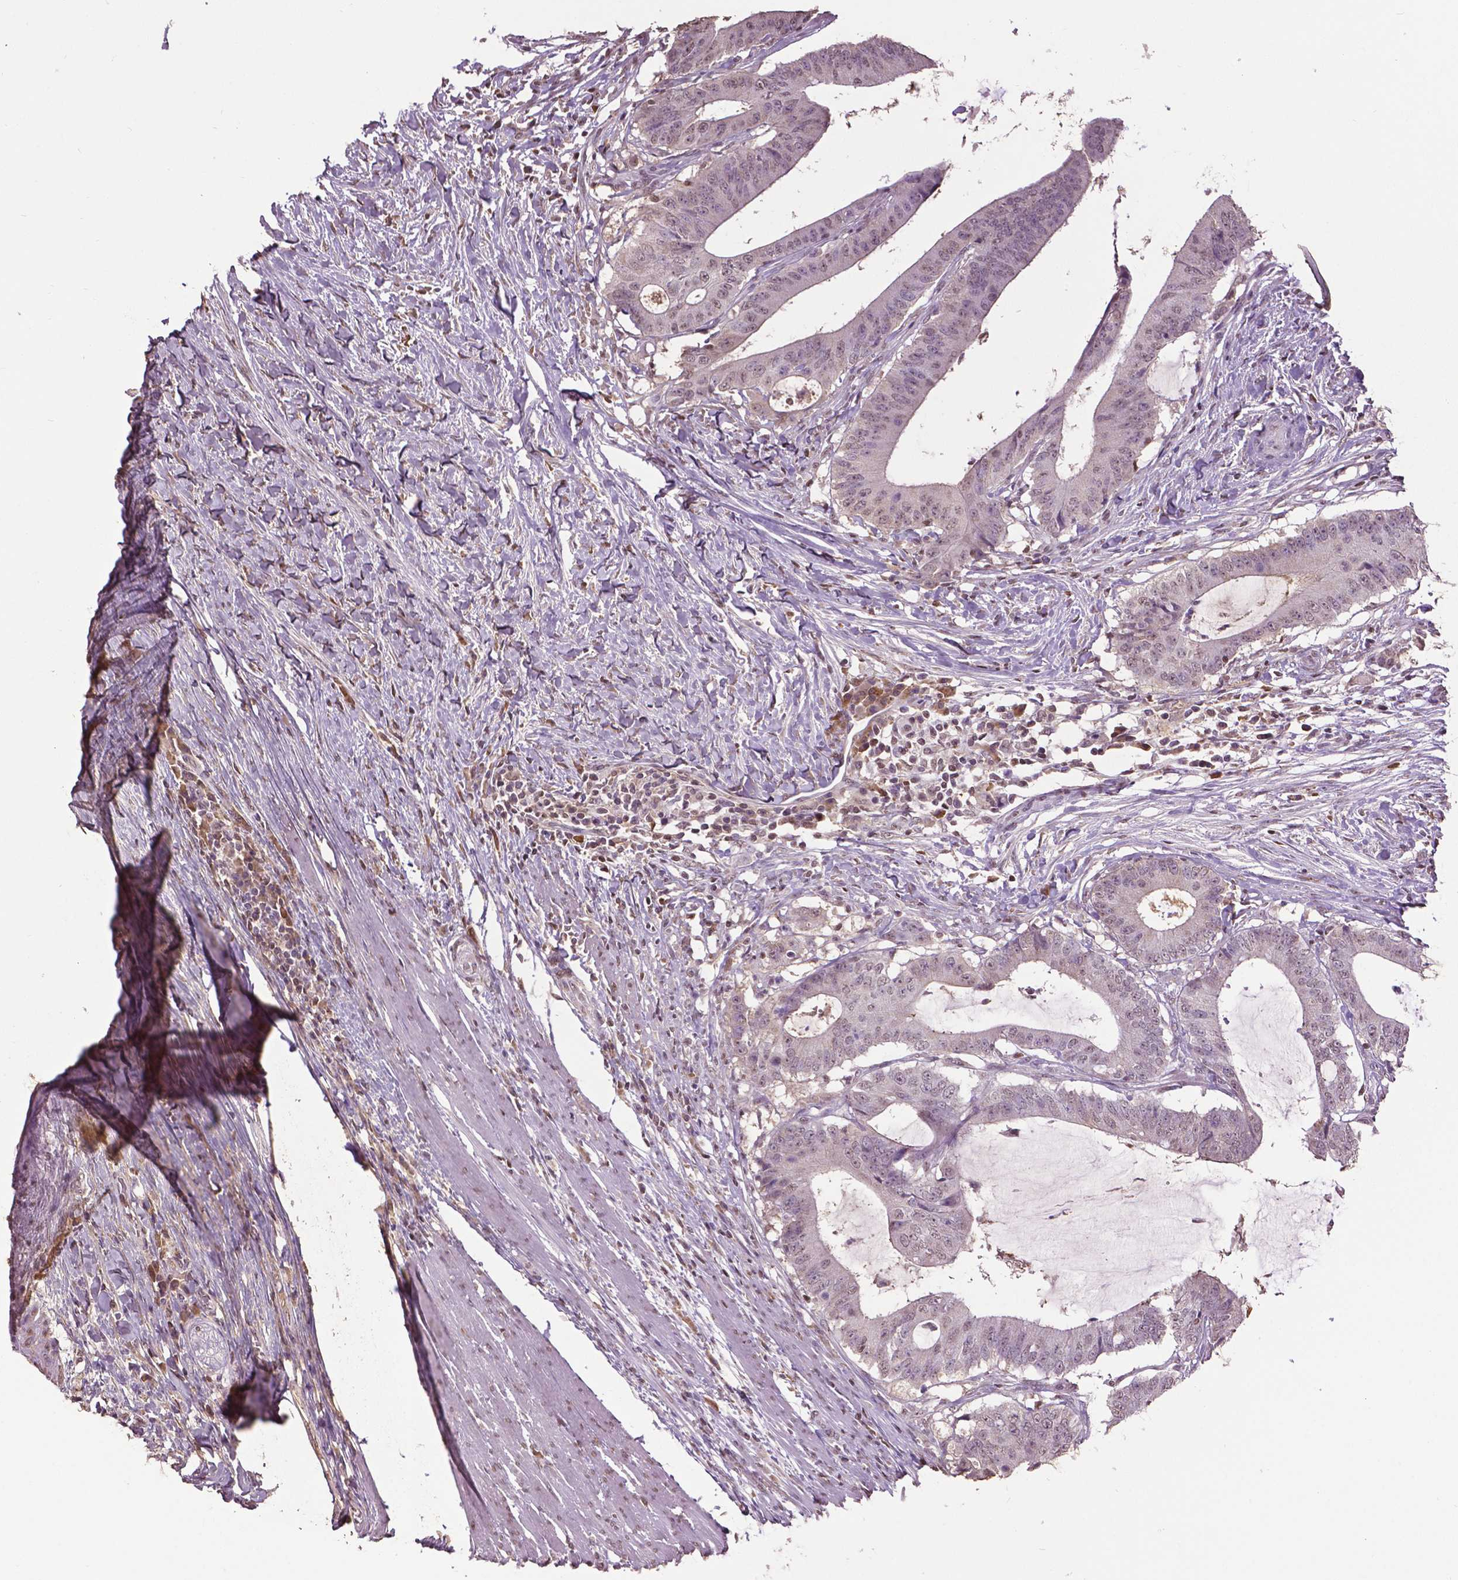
{"staining": {"intensity": "negative", "quantity": "none", "location": "none"}, "tissue": "colorectal cancer", "cell_type": "Tumor cells", "image_type": "cancer", "snomed": [{"axis": "morphology", "description": "Adenocarcinoma, NOS"}, {"axis": "topography", "description": "Colon"}], "caption": "Immunohistochemistry (IHC) image of human colorectal cancer (adenocarcinoma) stained for a protein (brown), which displays no positivity in tumor cells.", "gene": "RUNX3", "patient": {"sex": "female", "age": 43}}